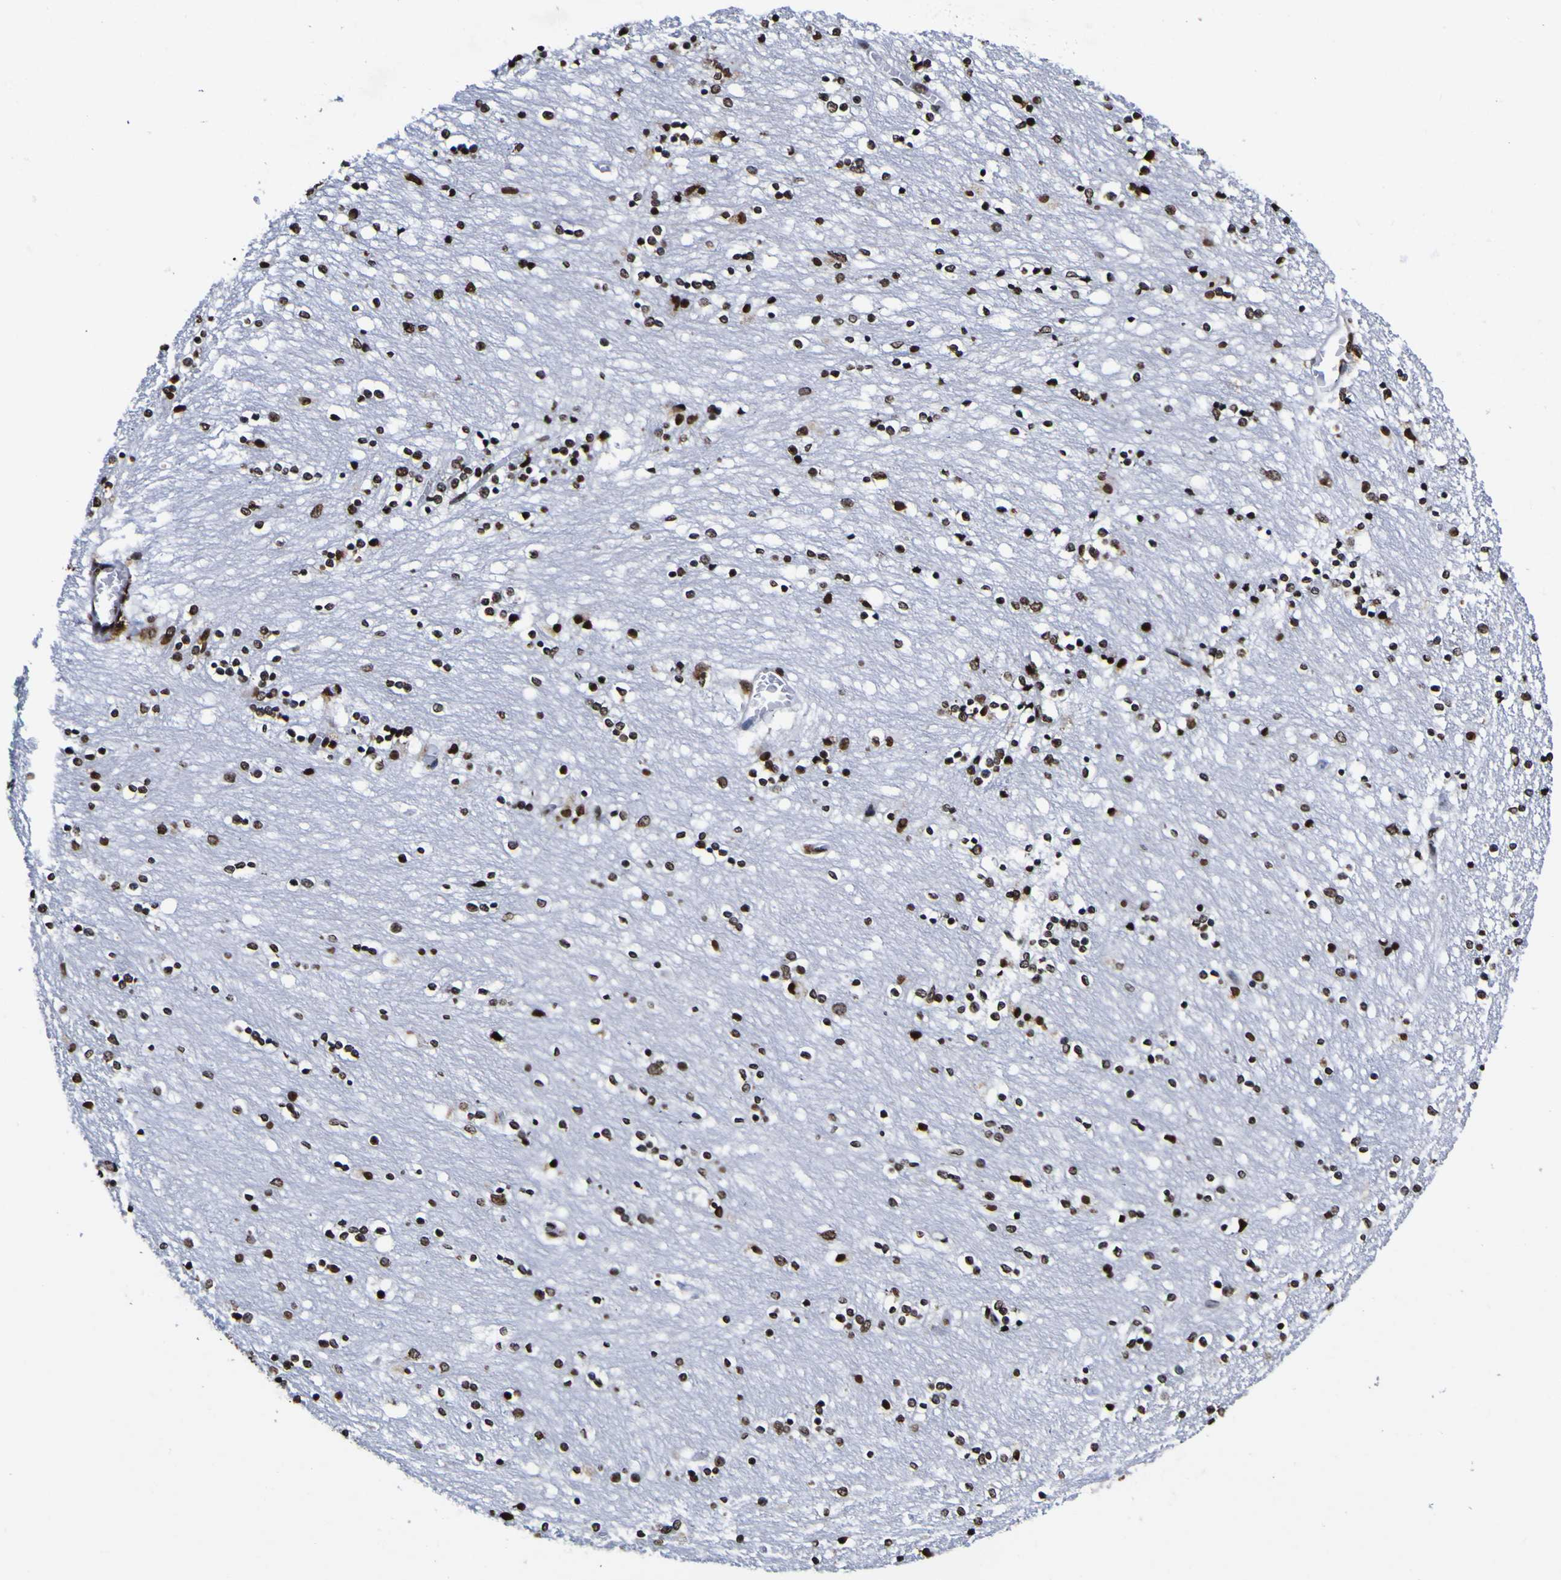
{"staining": {"intensity": "strong", "quantity": ">75%", "location": "nuclear"}, "tissue": "caudate", "cell_type": "Glial cells", "image_type": "normal", "snomed": [{"axis": "morphology", "description": "Normal tissue, NOS"}, {"axis": "topography", "description": "Lateral ventricle wall"}], "caption": "Immunohistochemistry (IHC) image of unremarkable human caudate stained for a protein (brown), which shows high levels of strong nuclear staining in approximately >75% of glial cells.", "gene": "PIAS1", "patient": {"sex": "female", "age": 54}}